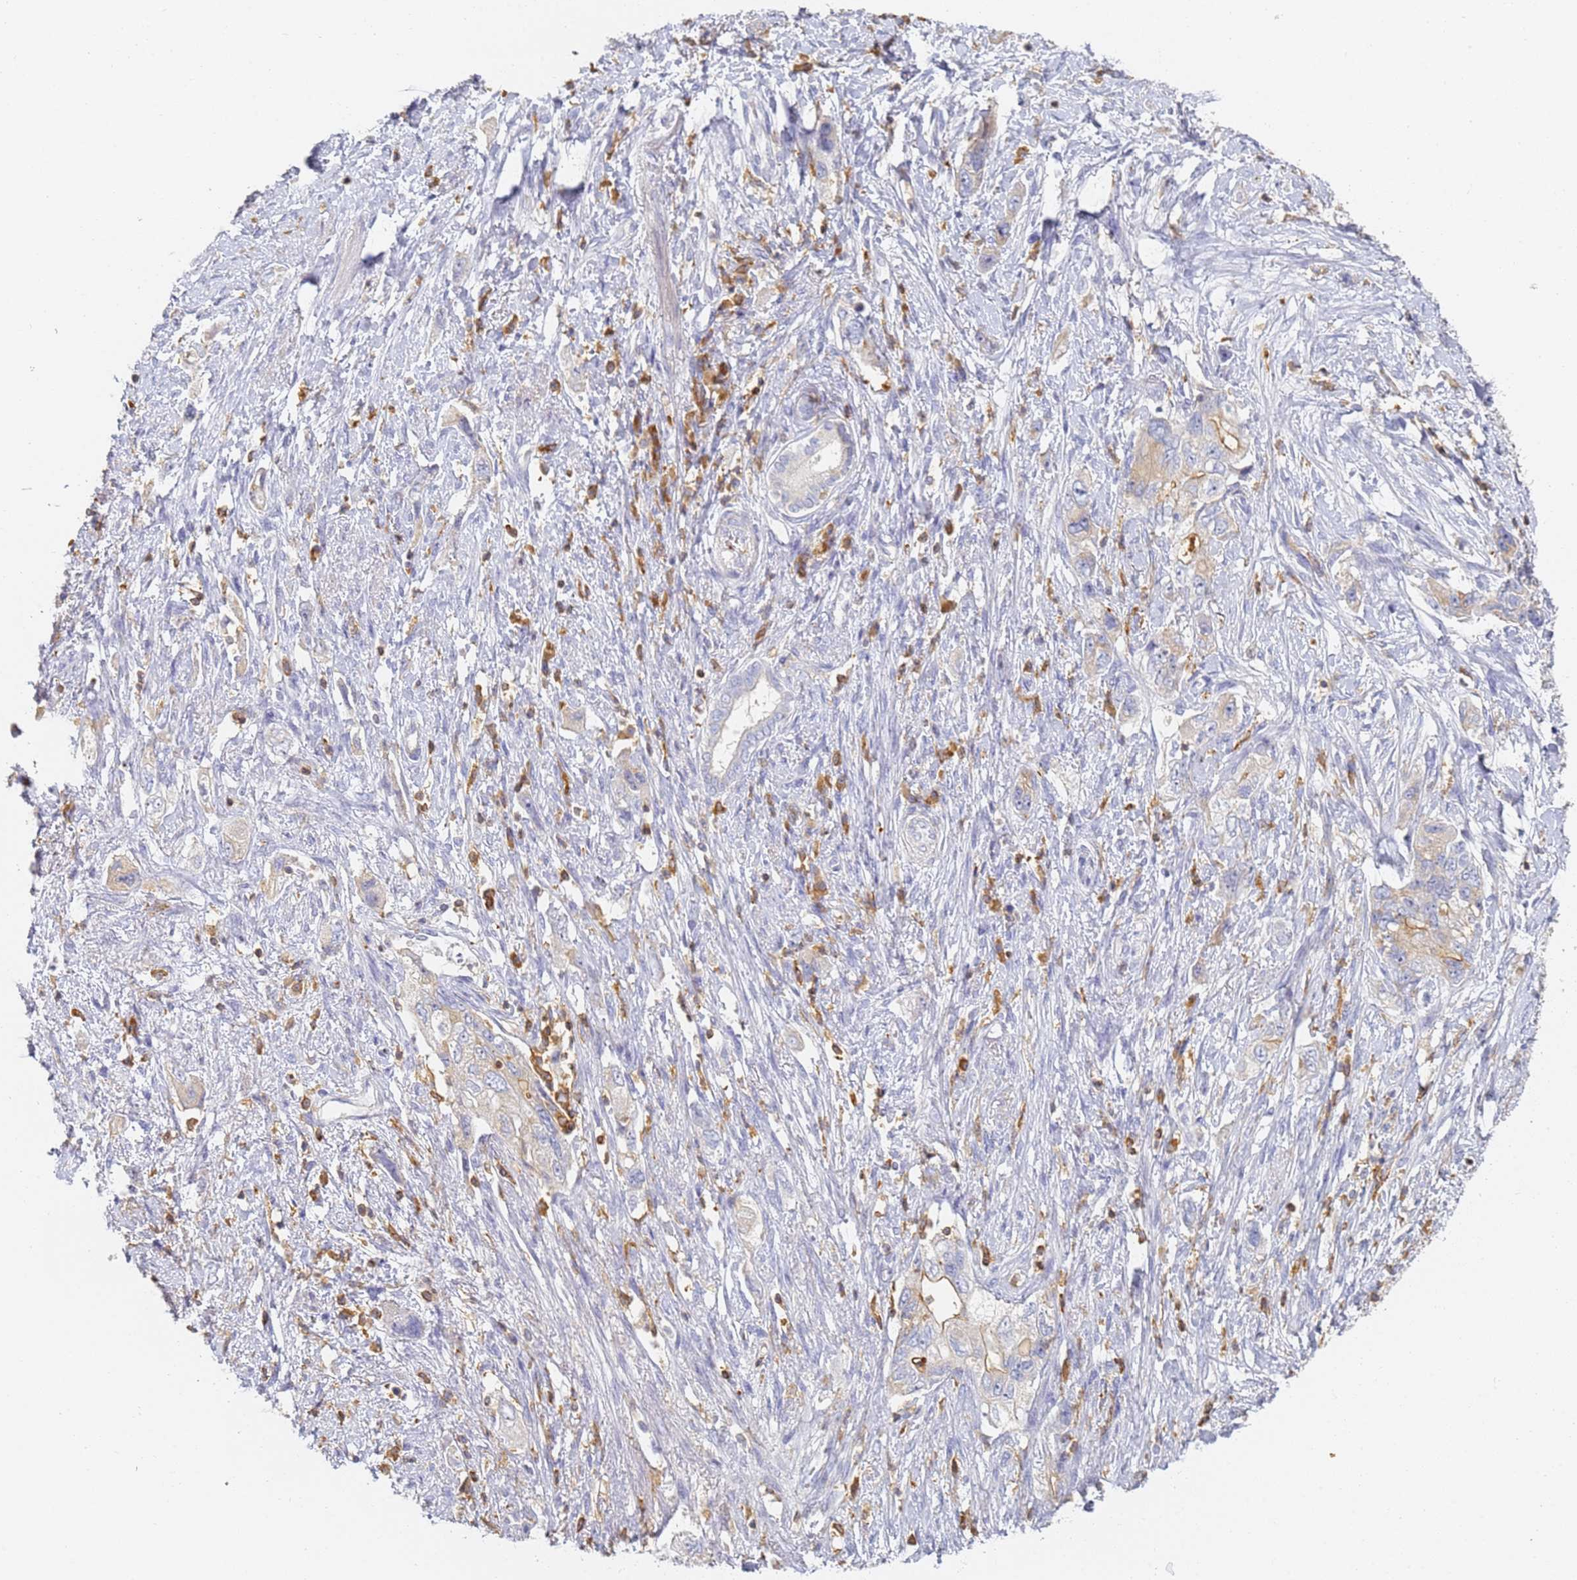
{"staining": {"intensity": "negative", "quantity": "none", "location": "none"}, "tissue": "pancreatic cancer", "cell_type": "Tumor cells", "image_type": "cancer", "snomed": [{"axis": "morphology", "description": "Adenocarcinoma, NOS"}, {"axis": "topography", "description": "Pancreas"}], "caption": "A photomicrograph of human pancreatic adenocarcinoma is negative for staining in tumor cells. (Immunohistochemistry (ihc), brightfield microscopy, high magnification).", "gene": "BIN2", "patient": {"sex": "female", "age": 73}}